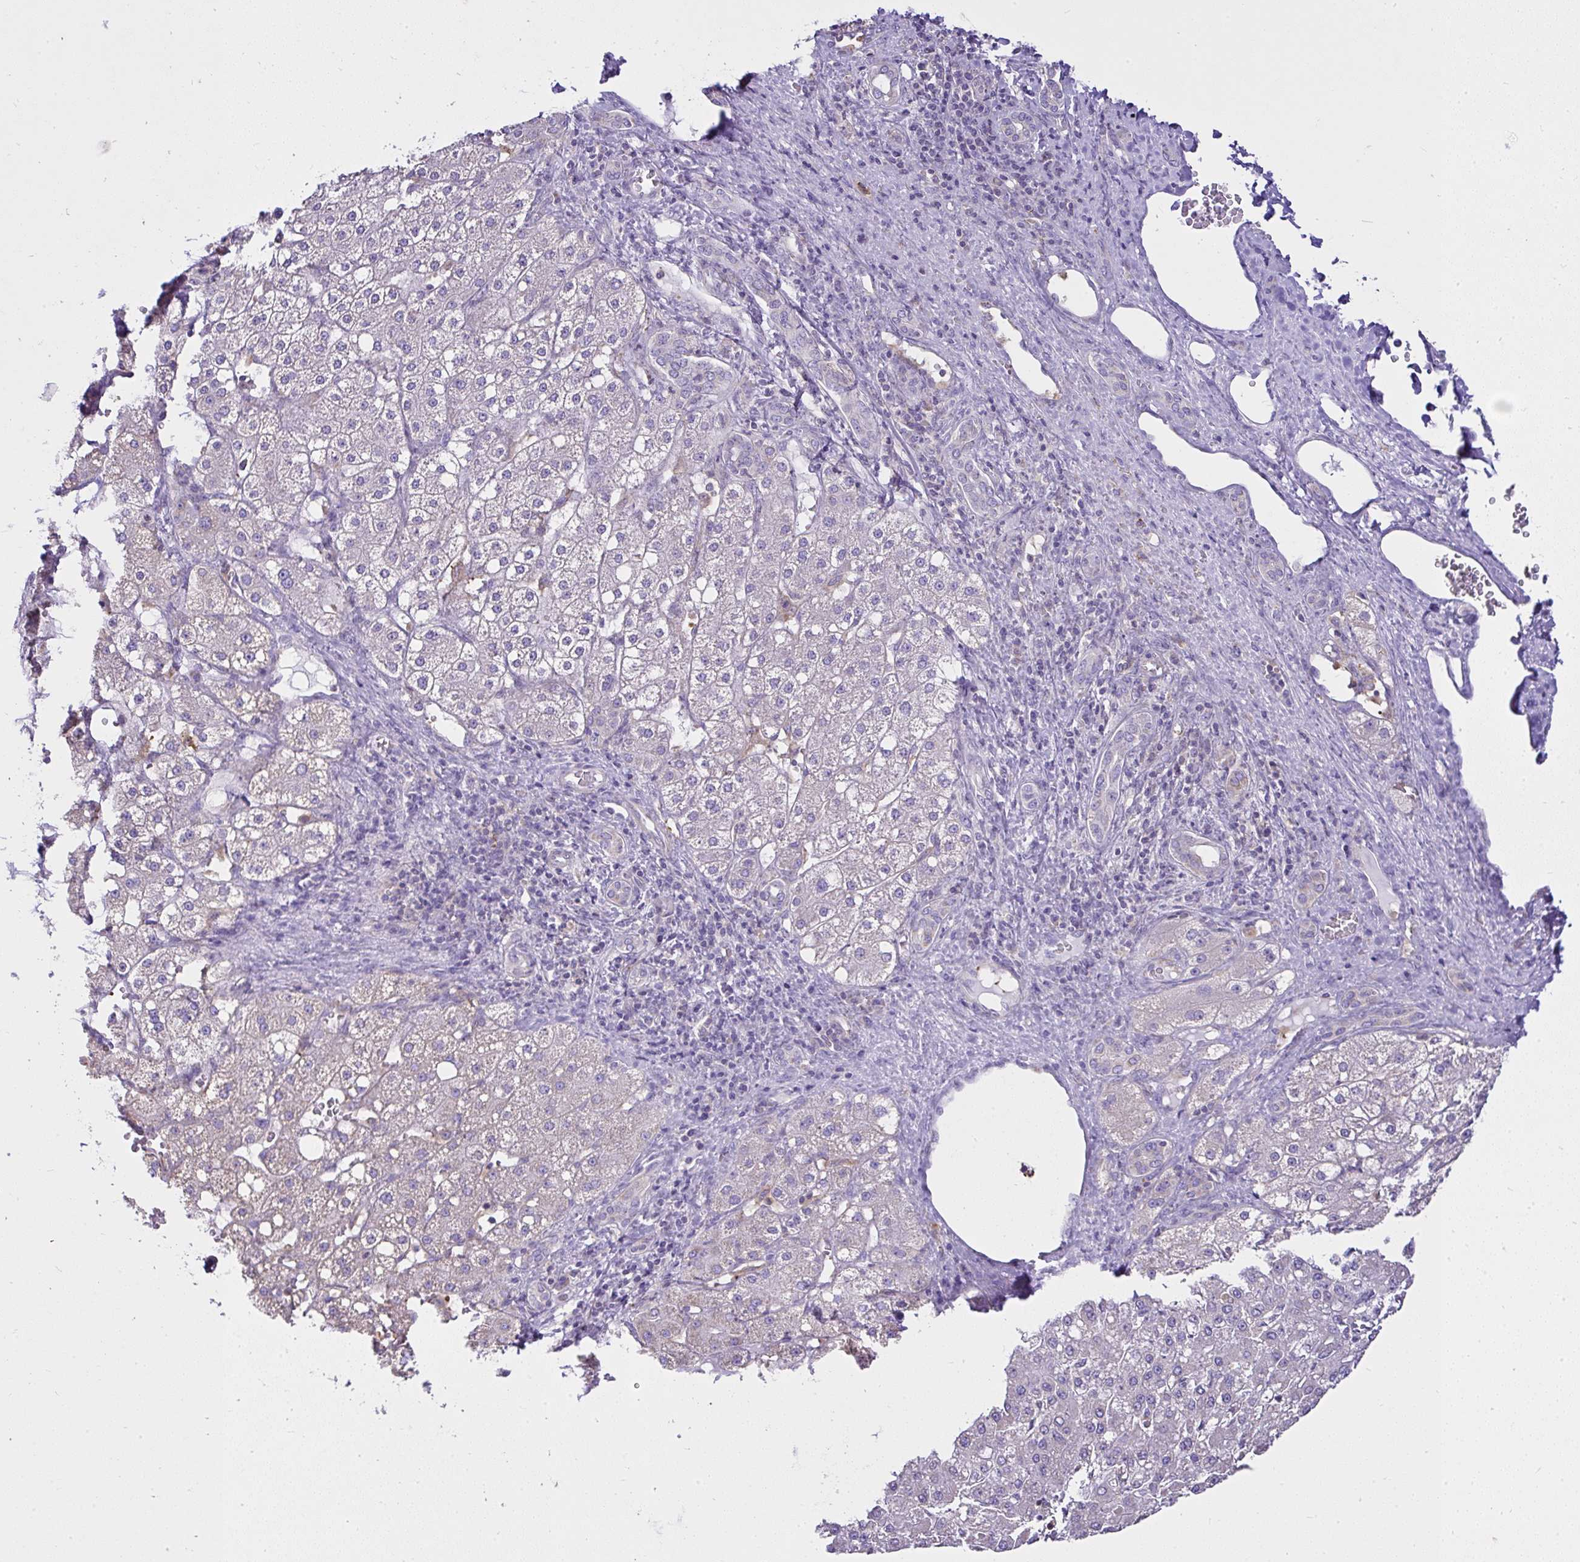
{"staining": {"intensity": "negative", "quantity": "none", "location": "none"}, "tissue": "liver cancer", "cell_type": "Tumor cells", "image_type": "cancer", "snomed": [{"axis": "morphology", "description": "Carcinoma, Hepatocellular, NOS"}, {"axis": "topography", "description": "Liver"}], "caption": "Protein analysis of hepatocellular carcinoma (liver) exhibits no significant positivity in tumor cells.", "gene": "CCDC142", "patient": {"sex": "male", "age": 67}}